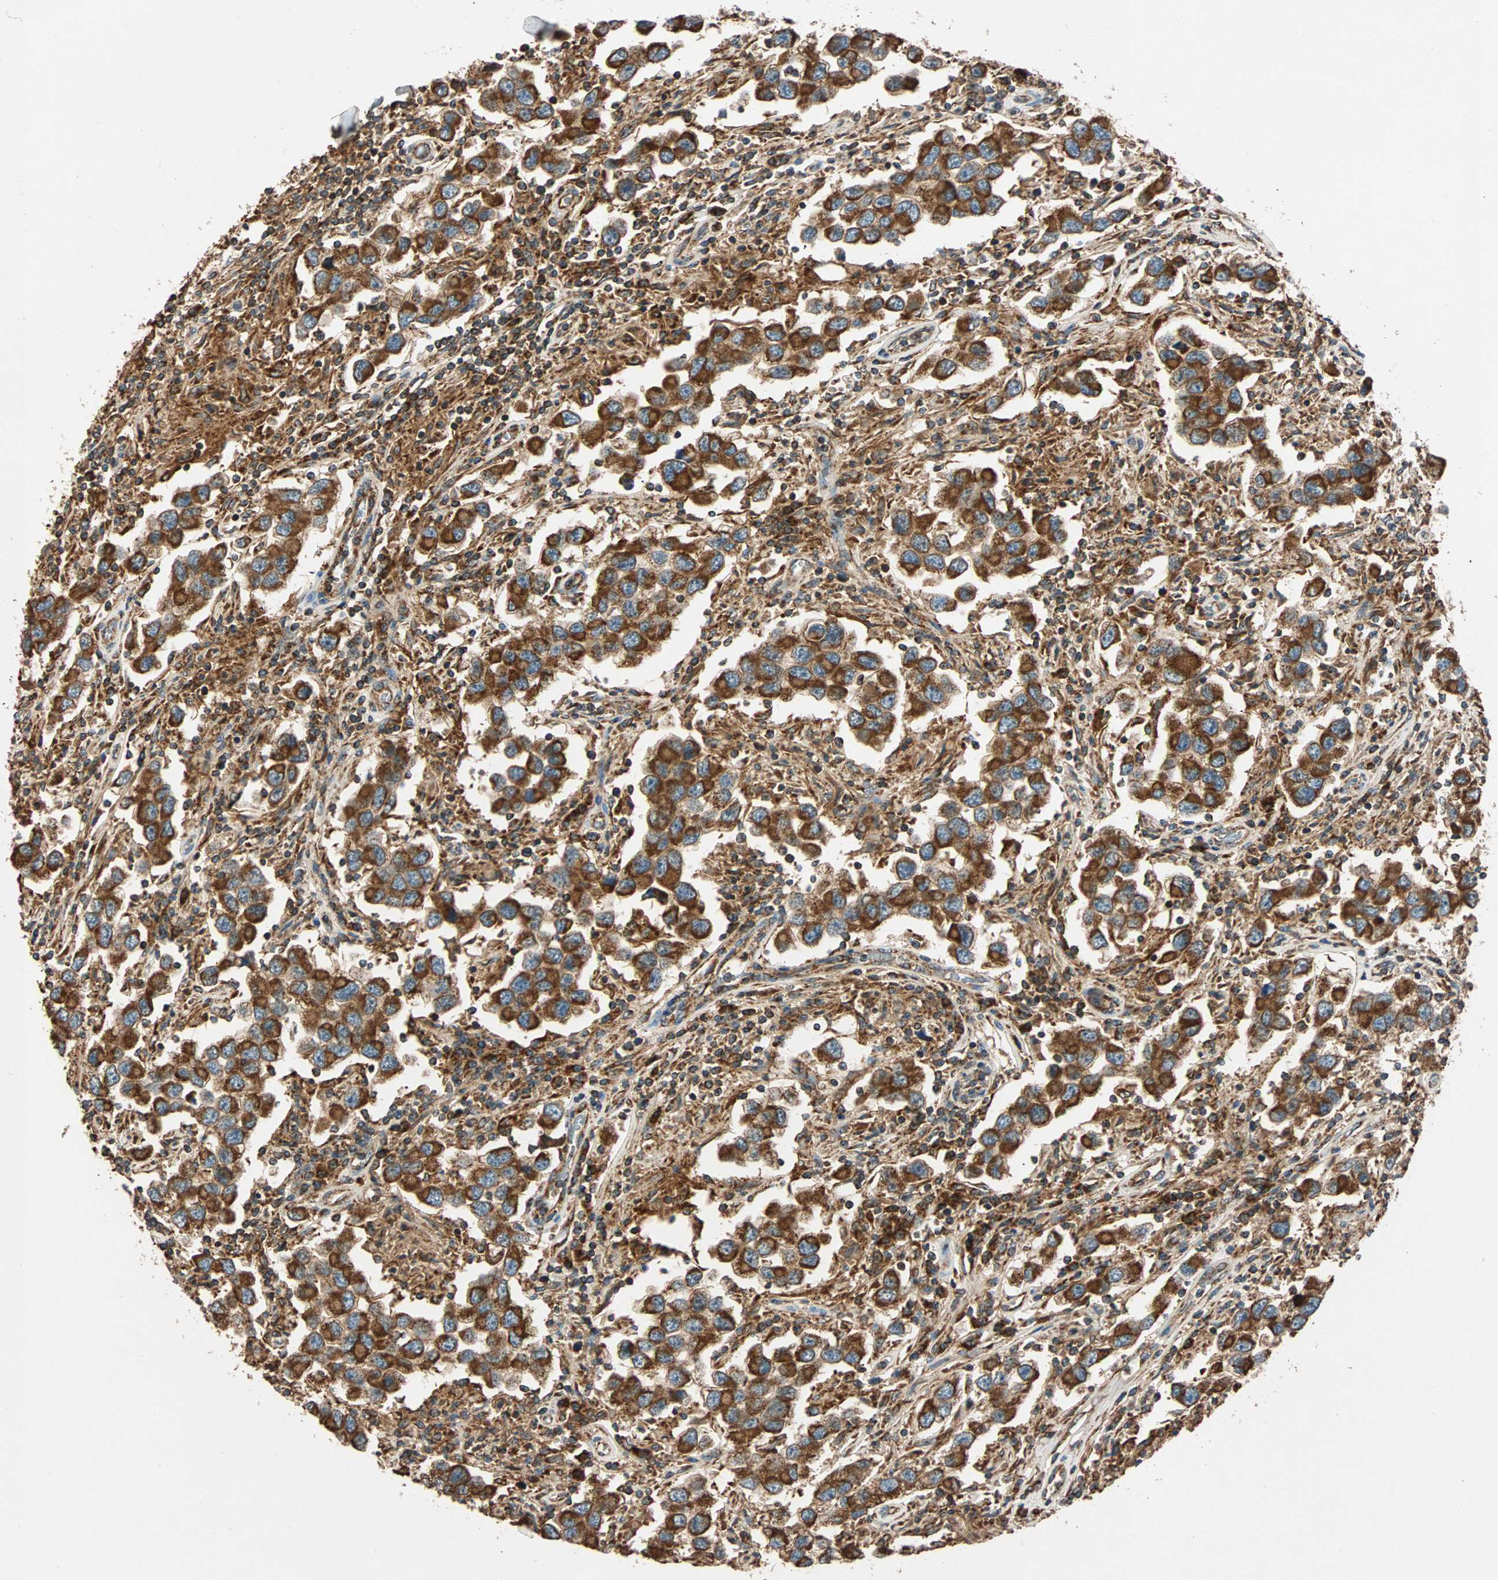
{"staining": {"intensity": "strong", "quantity": ">75%", "location": "cytoplasmic/membranous"}, "tissue": "testis cancer", "cell_type": "Tumor cells", "image_type": "cancer", "snomed": [{"axis": "morphology", "description": "Carcinoma, Embryonal, NOS"}, {"axis": "topography", "description": "Testis"}], "caption": "Immunohistochemistry (DAB (3,3'-diaminobenzidine)) staining of testis cancer exhibits strong cytoplasmic/membranous protein staining in approximately >75% of tumor cells.", "gene": "MAPK1", "patient": {"sex": "male", "age": 21}}